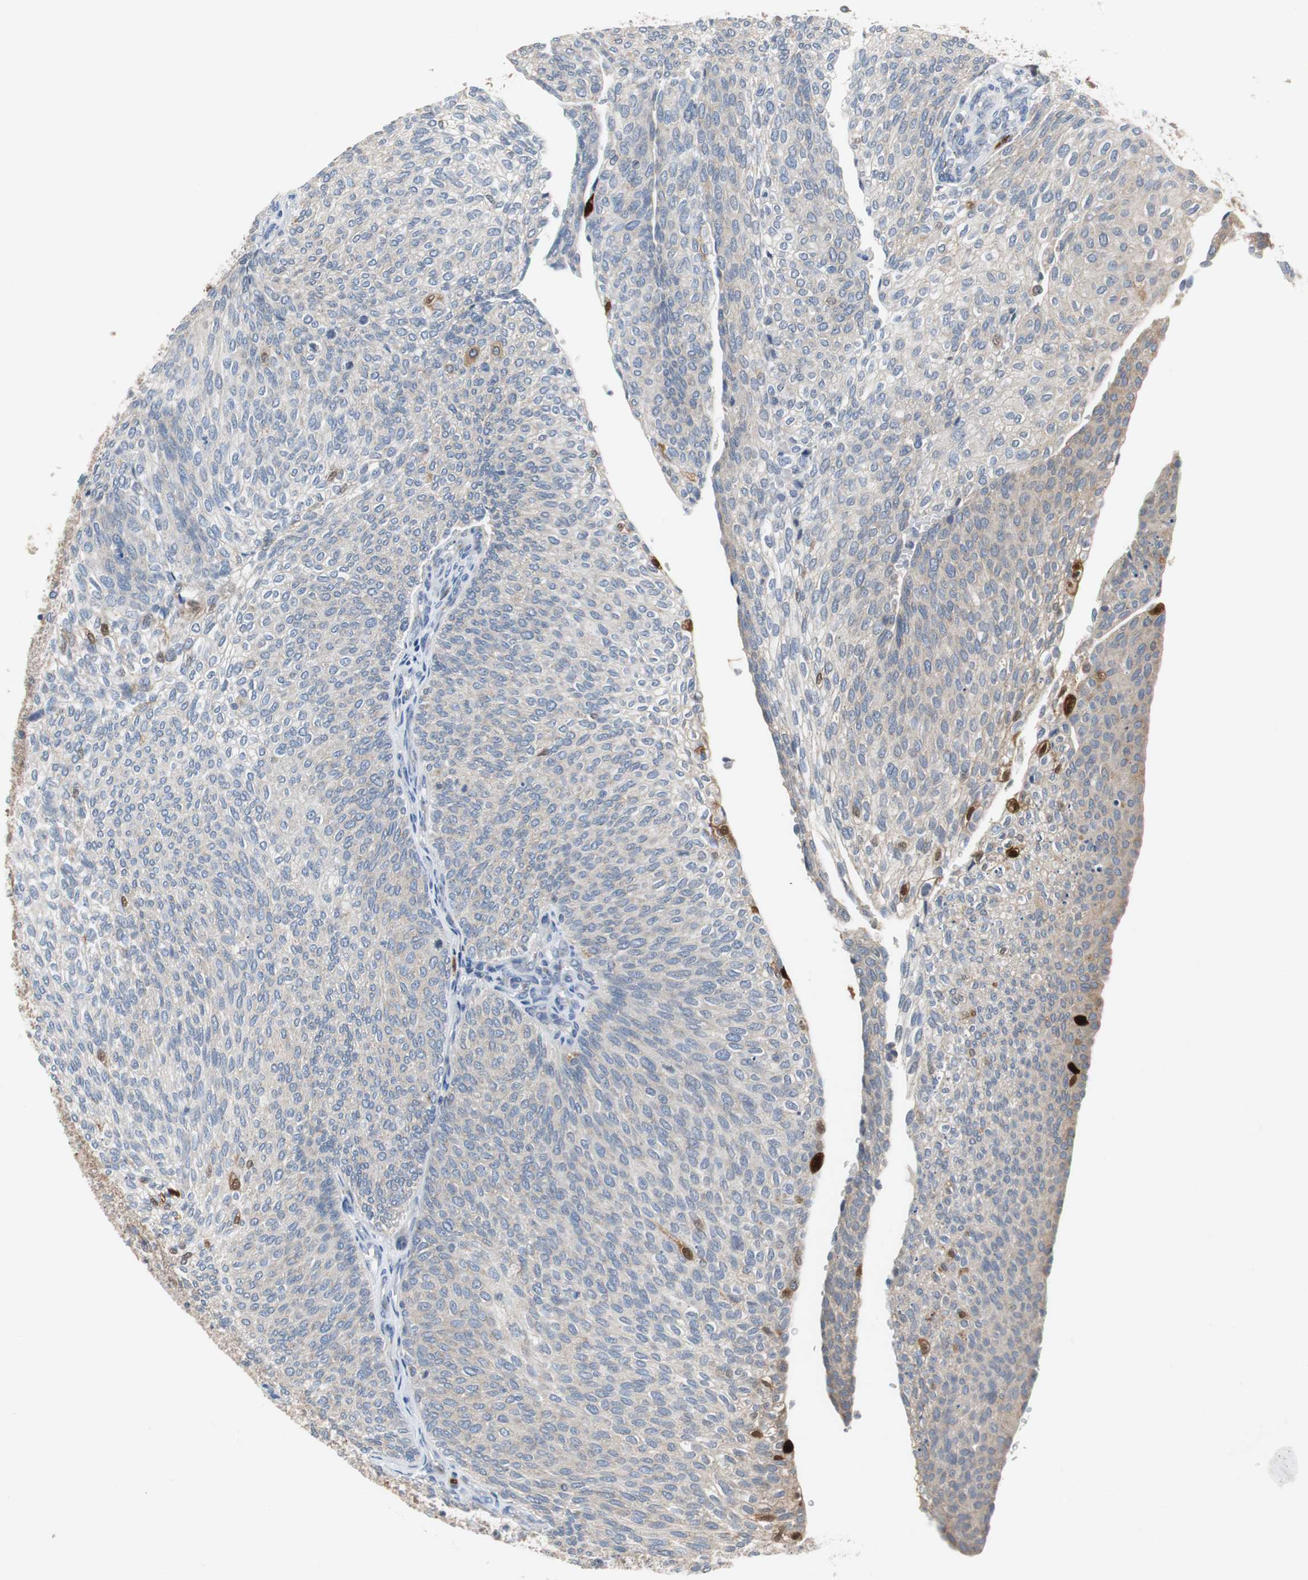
{"staining": {"intensity": "weak", "quantity": "25%-75%", "location": "cytoplasmic/membranous"}, "tissue": "urothelial cancer", "cell_type": "Tumor cells", "image_type": "cancer", "snomed": [{"axis": "morphology", "description": "Urothelial carcinoma, Low grade"}, {"axis": "topography", "description": "Urinary bladder"}], "caption": "About 25%-75% of tumor cells in urothelial cancer demonstrate weak cytoplasmic/membranous protein staining as visualized by brown immunohistochemical staining.", "gene": "CALB2", "patient": {"sex": "female", "age": 79}}